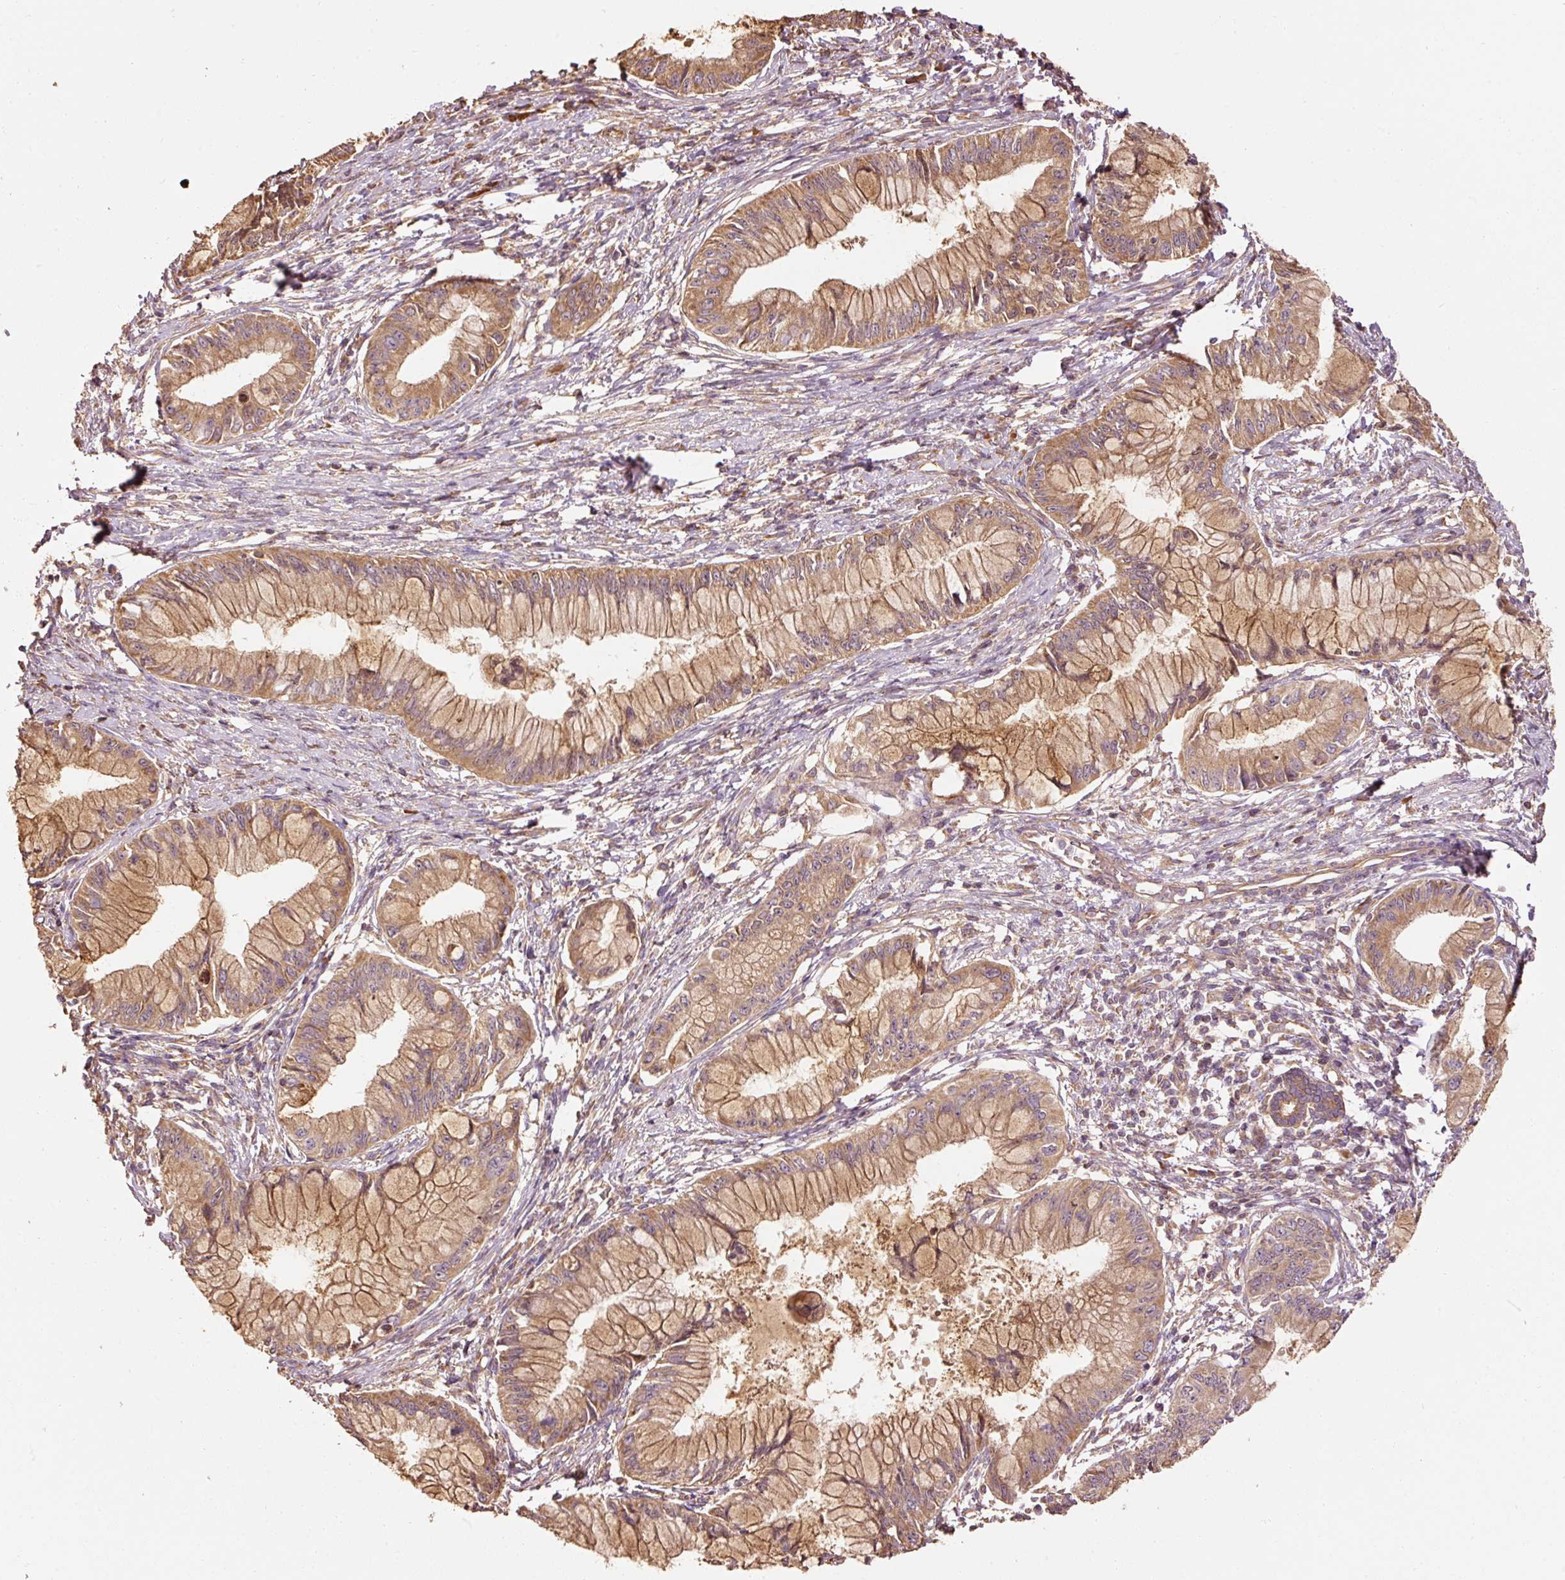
{"staining": {"intensity": "moderate", "quantity": ">75%", "location": "cytoplasmic/membranous"}, "tissue": "pancreatic cancer", "cell_type": "Tumor cells", "image_type": "cancer", "snomed": [{"axis": "morphology", "description": "Adenocarcinoma, NOS"}, {"axis": "topography", "description": "Pancreas"}], "caption": "Protein expression analysis of pancreatic cancer (adenocarcinoma) displays moderate cytoplasmic/membranous expression in about >75% of tumor cells. (Stains: DAB (3,3'-diaminobenzidine) in brown, nuclei in blue, Microscopy: brightfield microscopy at high magnification).", "gene": "EFHC1", "patient": {"sex": "male", "age": 48}}